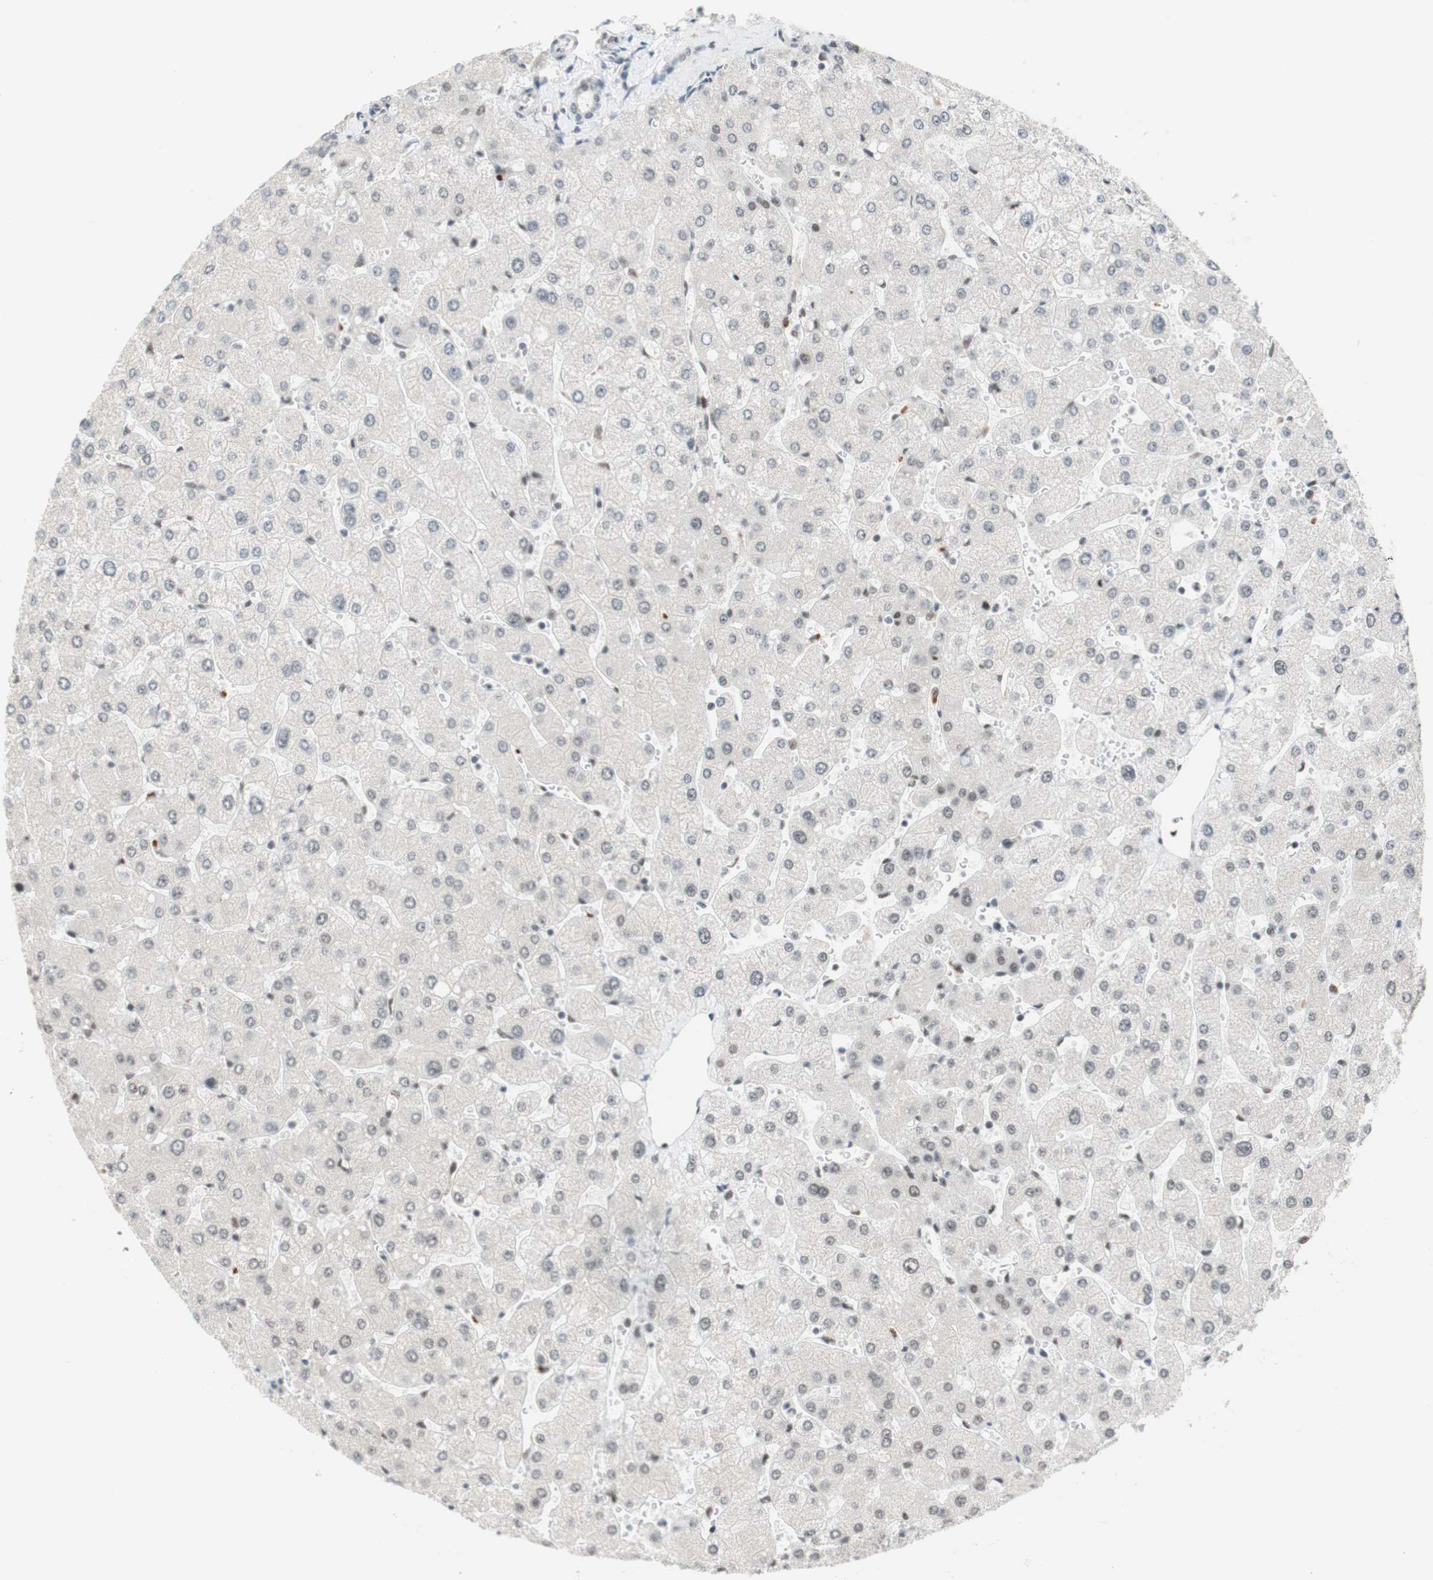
{"staining": {"intensity": "negative", "quantity": "none", "location": "none"}, "tissue": "liver", "cell_type": "Cholangiocytes", "image_type": "normal", "snomed": [{"axis": "morphology", "description": "Normal tissue, NOS"}, {"axis": "topography", "description": "Liver"}], "caption": "Image shows no protein expression in cholangiocytes of unremarkable liver.", "gene": "PRPF19", "patient": {"sex": "male", "age": 55}}